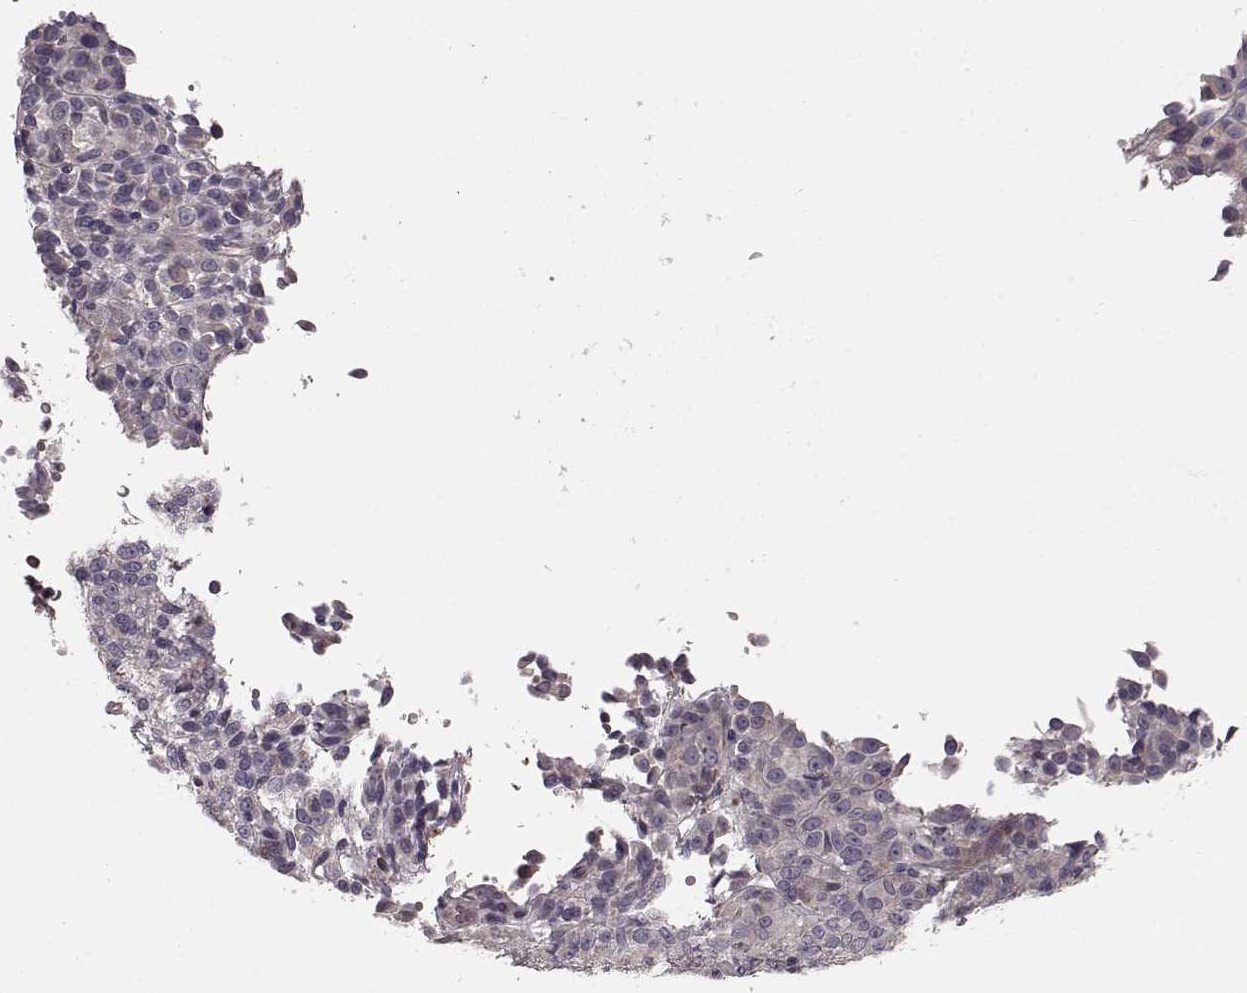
{"staining": {"intensity": "negative", "quantity": "none", "location": "none"}, "tissue": "melanoma", "cell_type": "Tumor cells", "image_type": "cancer", "snomed": [{"axis": "morphology", "description": "Malignant melanoma, Metastatic site"}, {"axis": "topography", "description": "Brain"}], "caption": "A histopathology image of malignant melanoma (metastatic site) stained for a protein demonstrates no brown staining in tumor cells. (DAB IHC with hematoxylin counter stain).", "gene": "SLC22A18", "patient": {"sex": "female", "age": 56}}